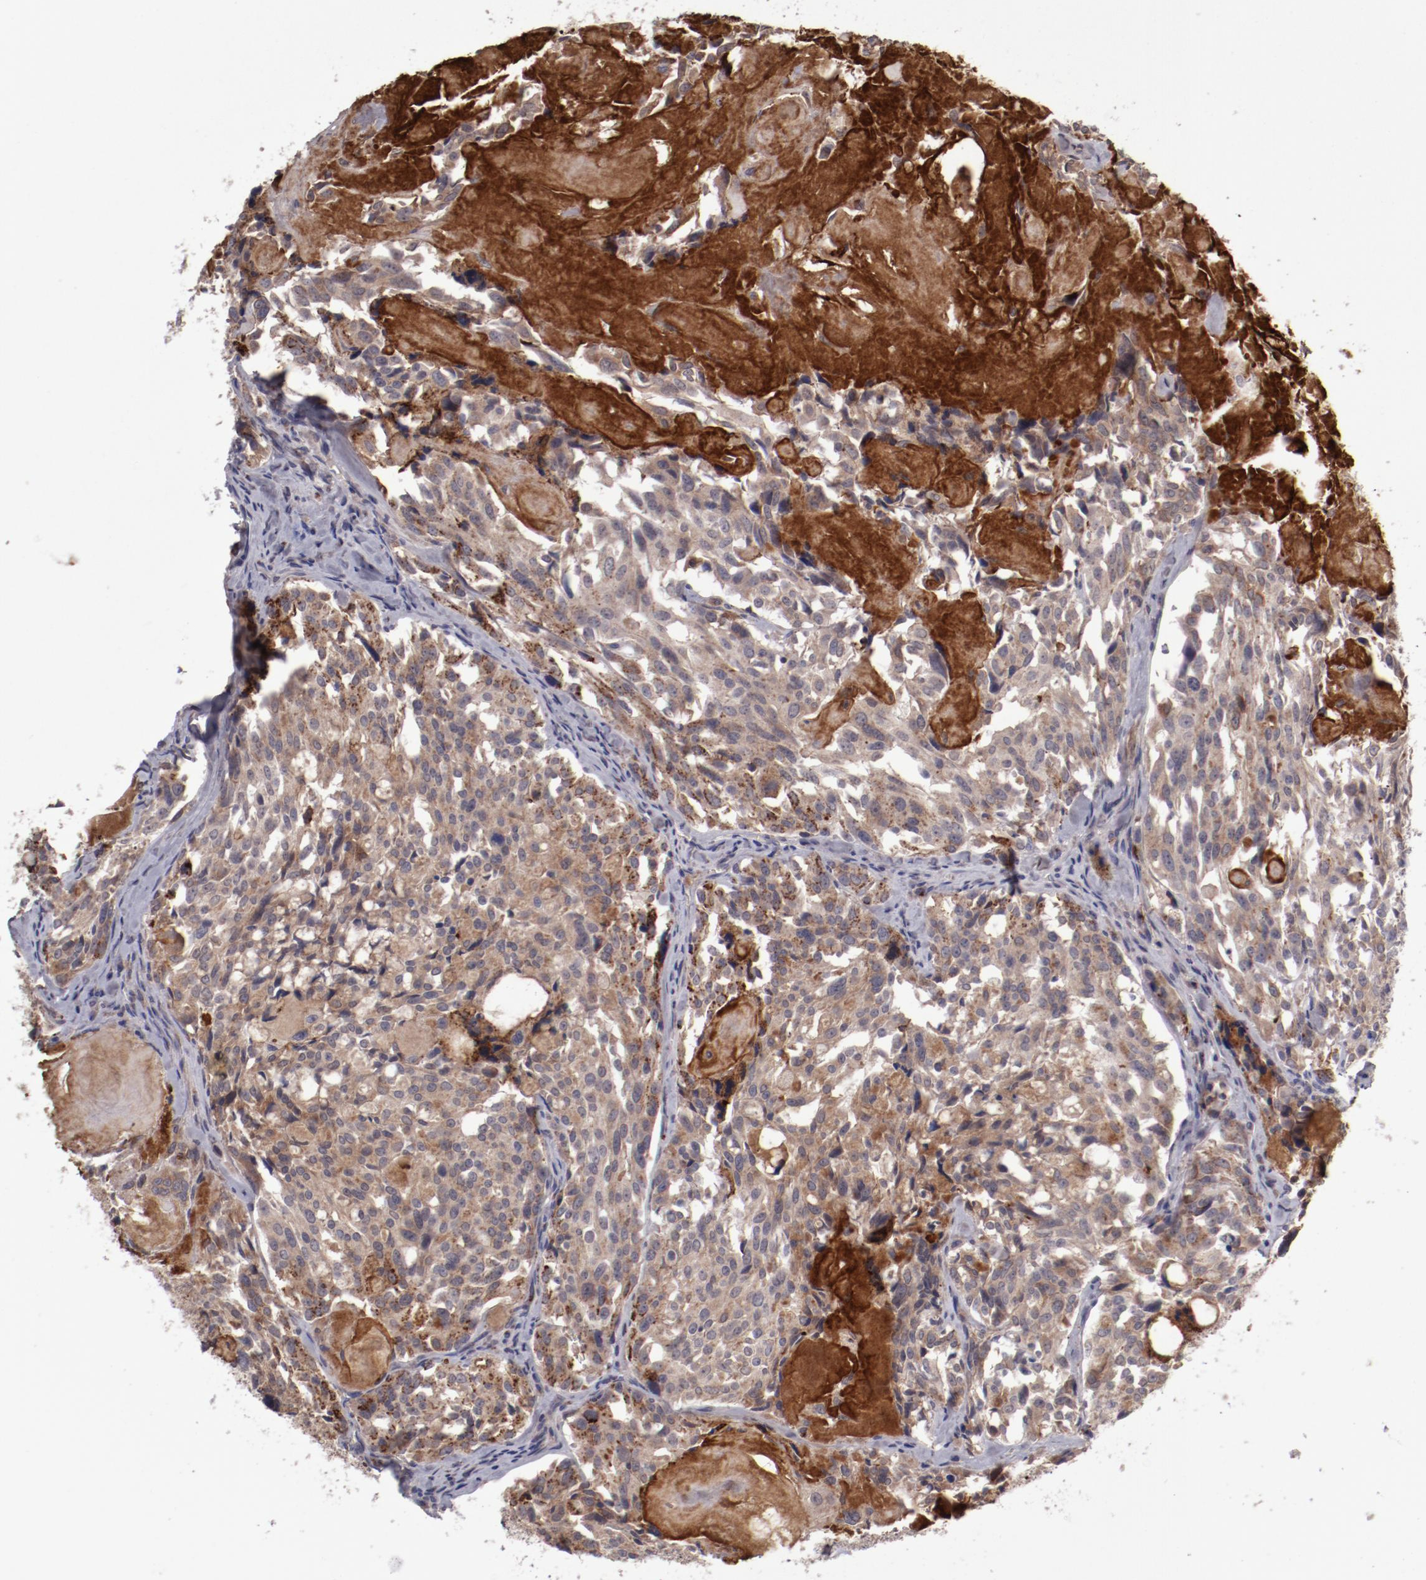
{"staining": {"intensity": "moderate", "quantity": ">75%", "location": "cytoplasmic/membranous"}, "tissue": "thyroid cancer", "cell_type": "Tumor cells", "image_type": "cancer", "snomed": [{"axis": "morphology", "description": "Carcinoma, NOS"}, {"axis": "morphology", "description": "Carcinoid, malignant, NOS"}, {"axis": "topography", "description": "Thyroid gland"}], "caption": "This histopathology image shows thyroid carcinoid (malignant) stained with IHC to label a protein in brown. The cytoplasmic/membranous of tumor cells show moderate positivity for the protein. Nuclei are counter-stained blue.", "gene": "IL12A", "patient": {"sex": "male", "age": 33}}